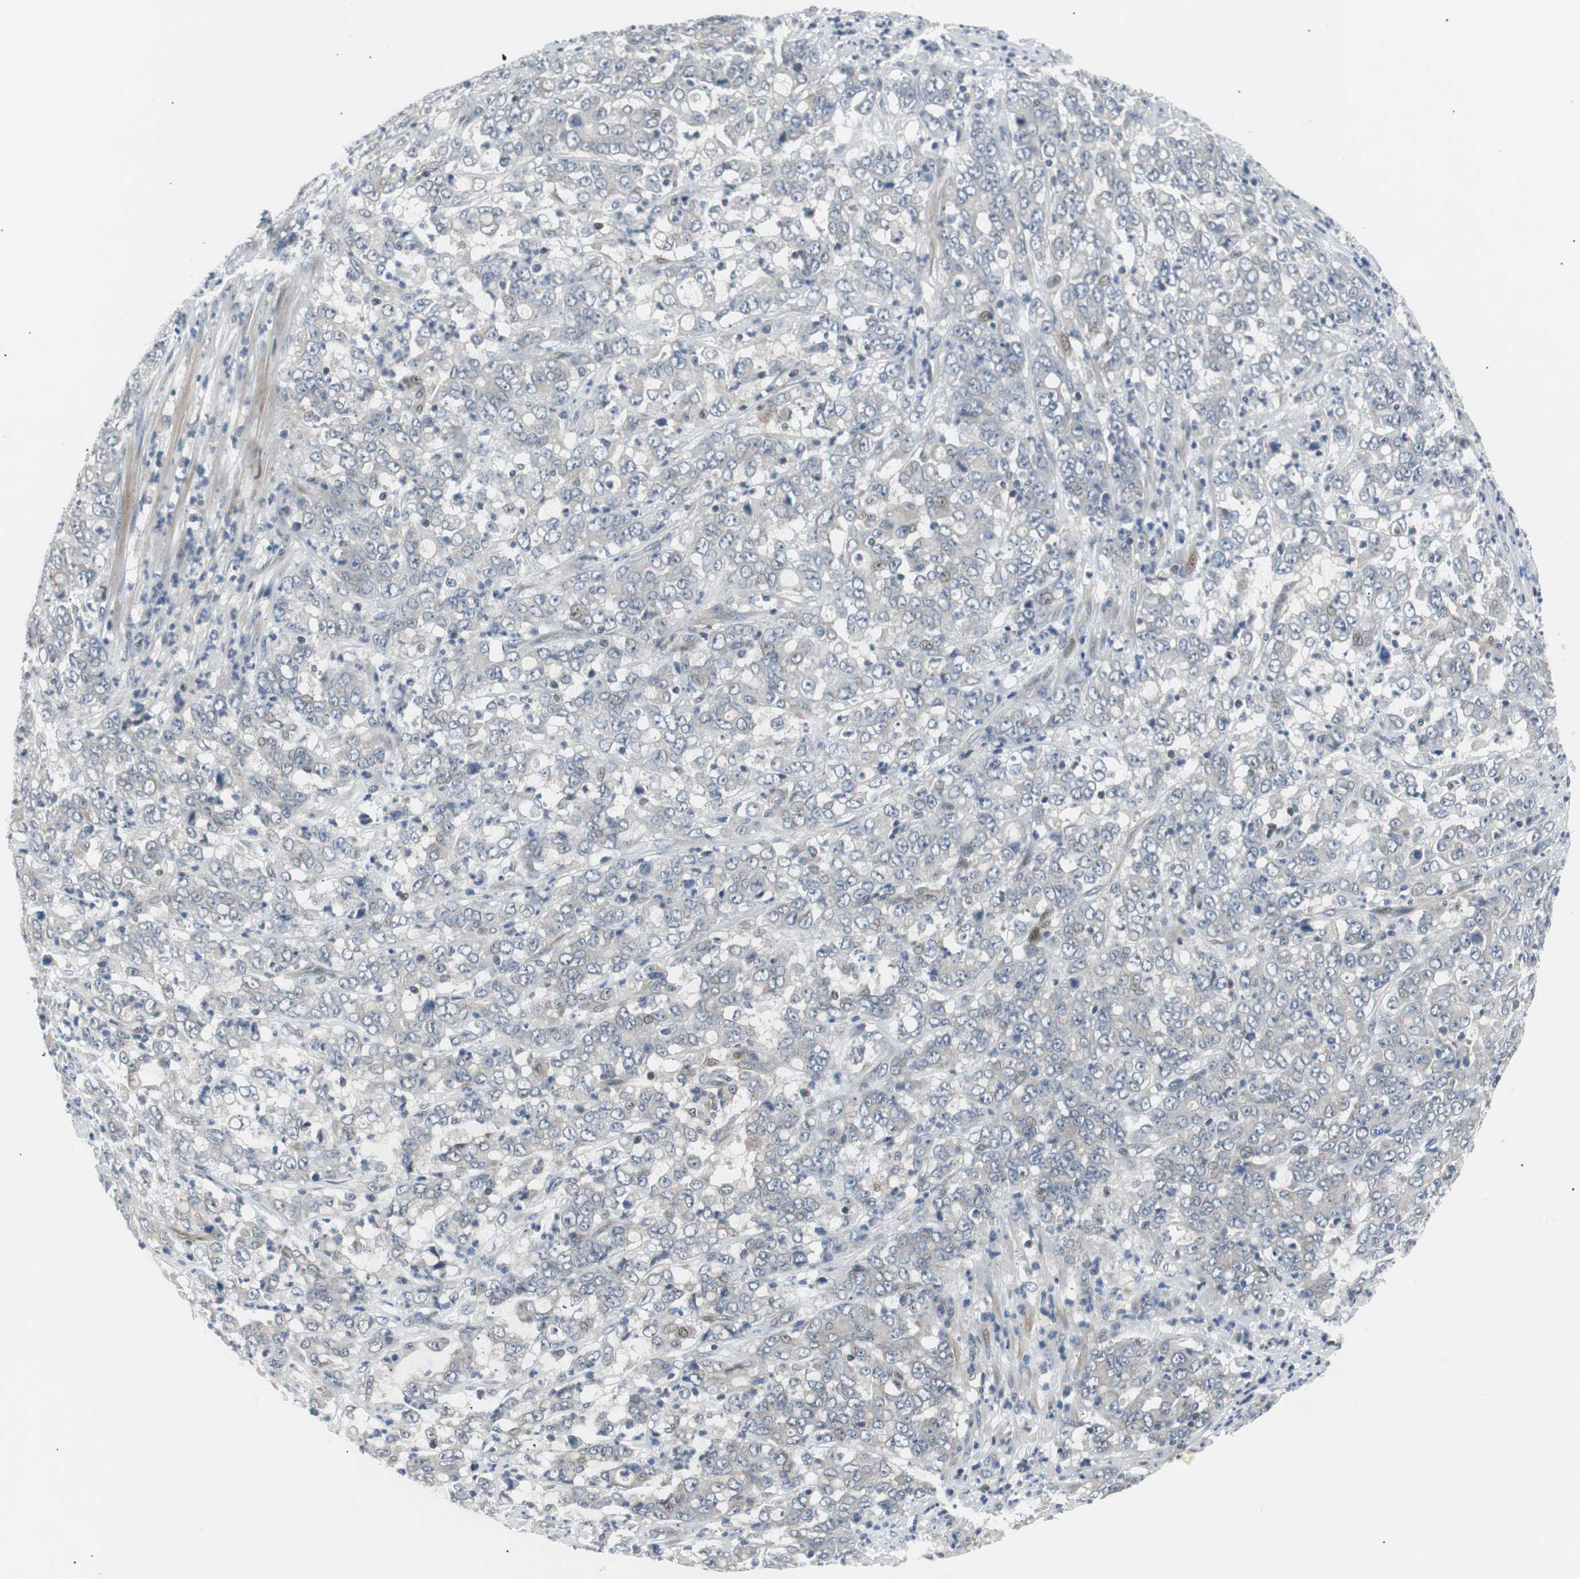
{"staining": {"intensity": "negative", "quantity": "none", "location": "none"}, "tissue": "stomach cancer", "cell_type": "Tumor cells", "image_type": "cancer", "snomed": [{"axis": "morphology", "description": "Adenocarcinoma, NOS"}, {"axis": "topography", "description": "Stomach, lower"}], "caption": "The immunohistochemistry micrograph has no significant positivity in tumor cells of stomach cancer tissue.", "gene": "MAP2K4", "patient": {"sex": "female", "age": 71}}